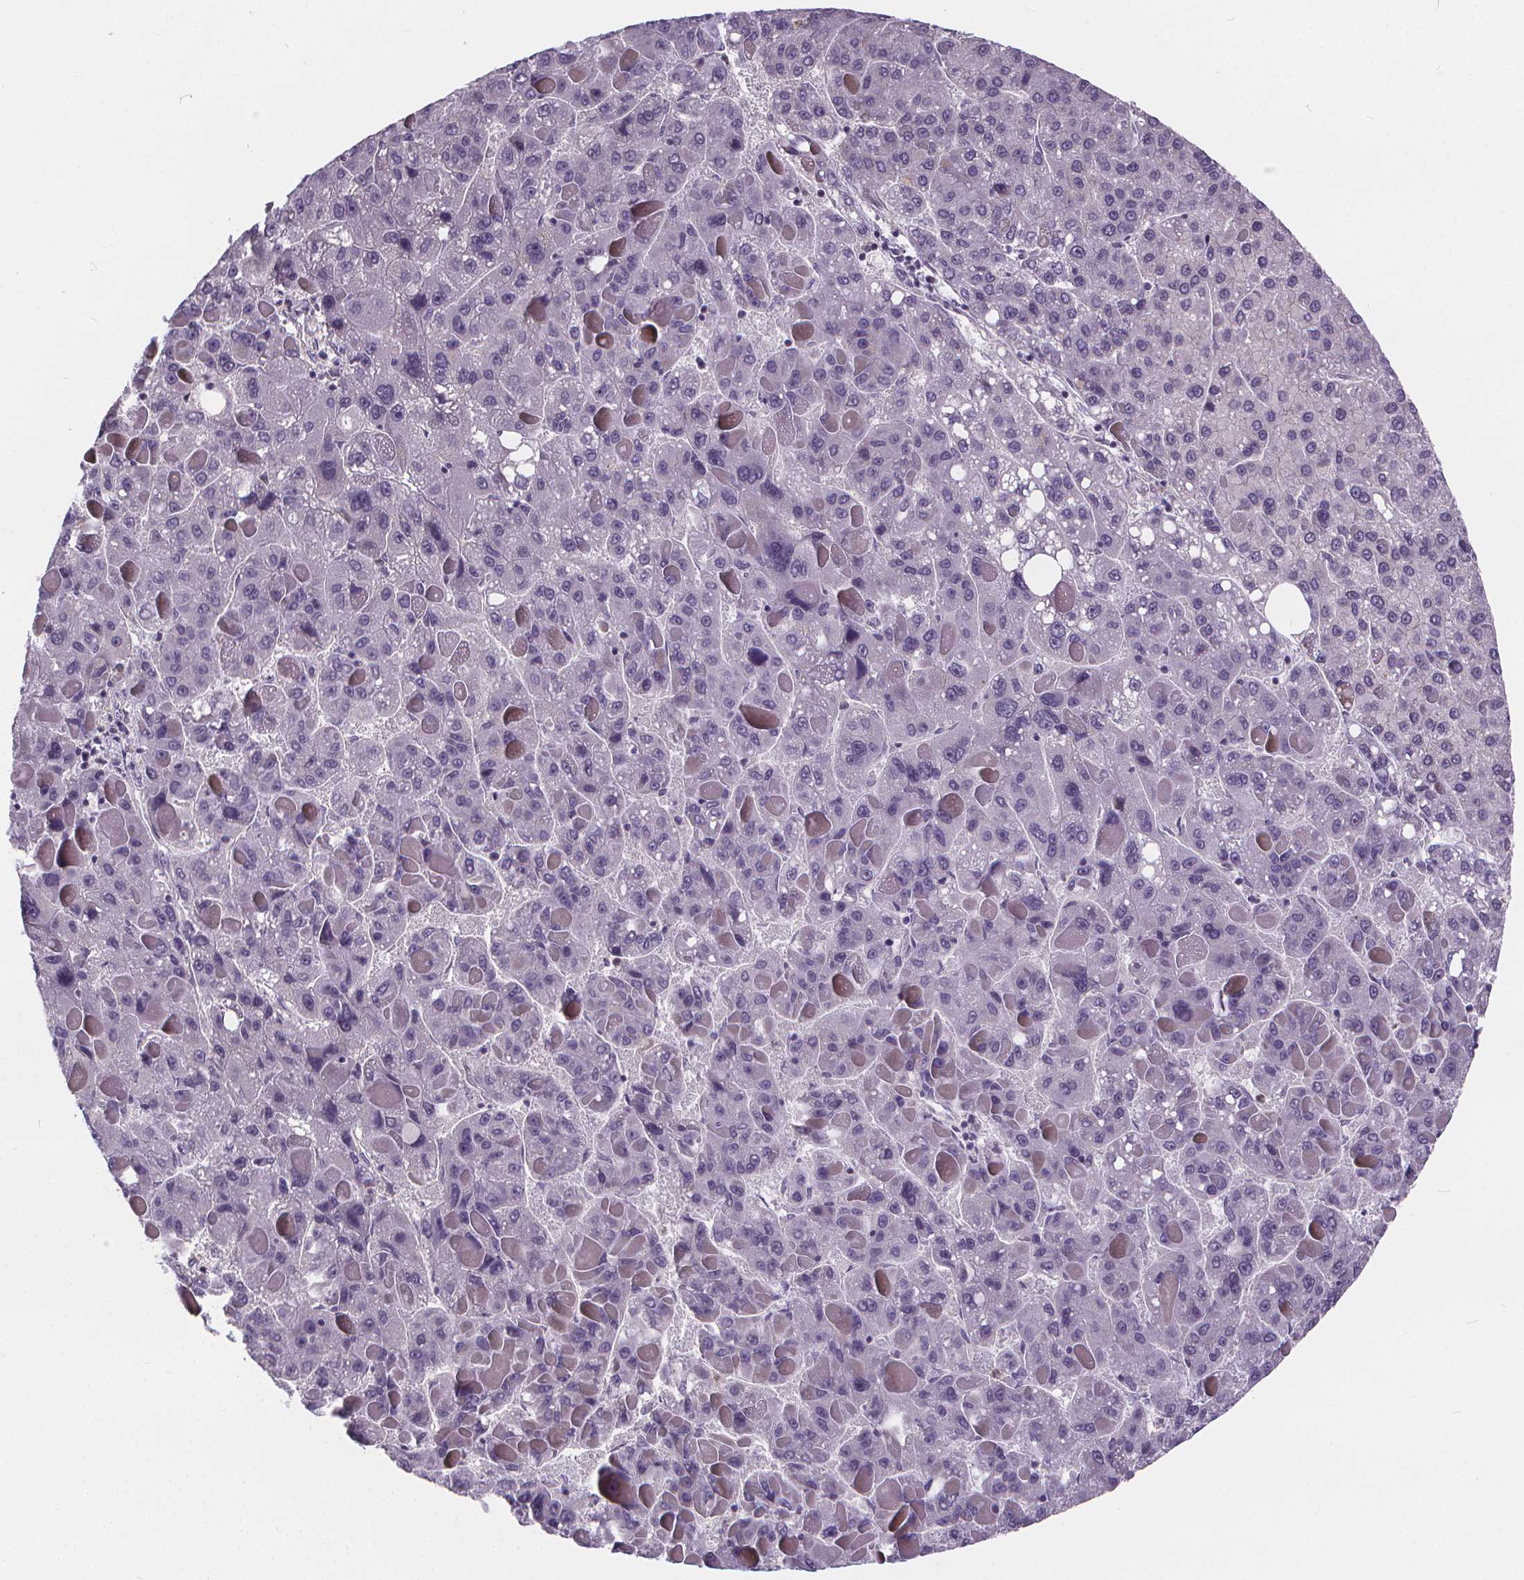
{"staining": {"intensity": "negative", "quantity": "none", "location": "none"}, "tissue": "liver cancer", "cell_type": "Tumor cells", "image_type": "cancer", "snomed": [{"axis": "morphology", "description": "Carcinoma, Hepatocellular, NOS"}, {"axis": "topography", "description": "Liver"}], "caption": "Liver hepatocellular carcinoma was stained to show a protein in brown. There is no significant positivity in tumor cells. The staining is performed using DAB brown chromogen with nuclei counter-stained in using hematoxylin.", "gene": "ATP6V1D", "patient": {"sex": "female", "age": 82}}